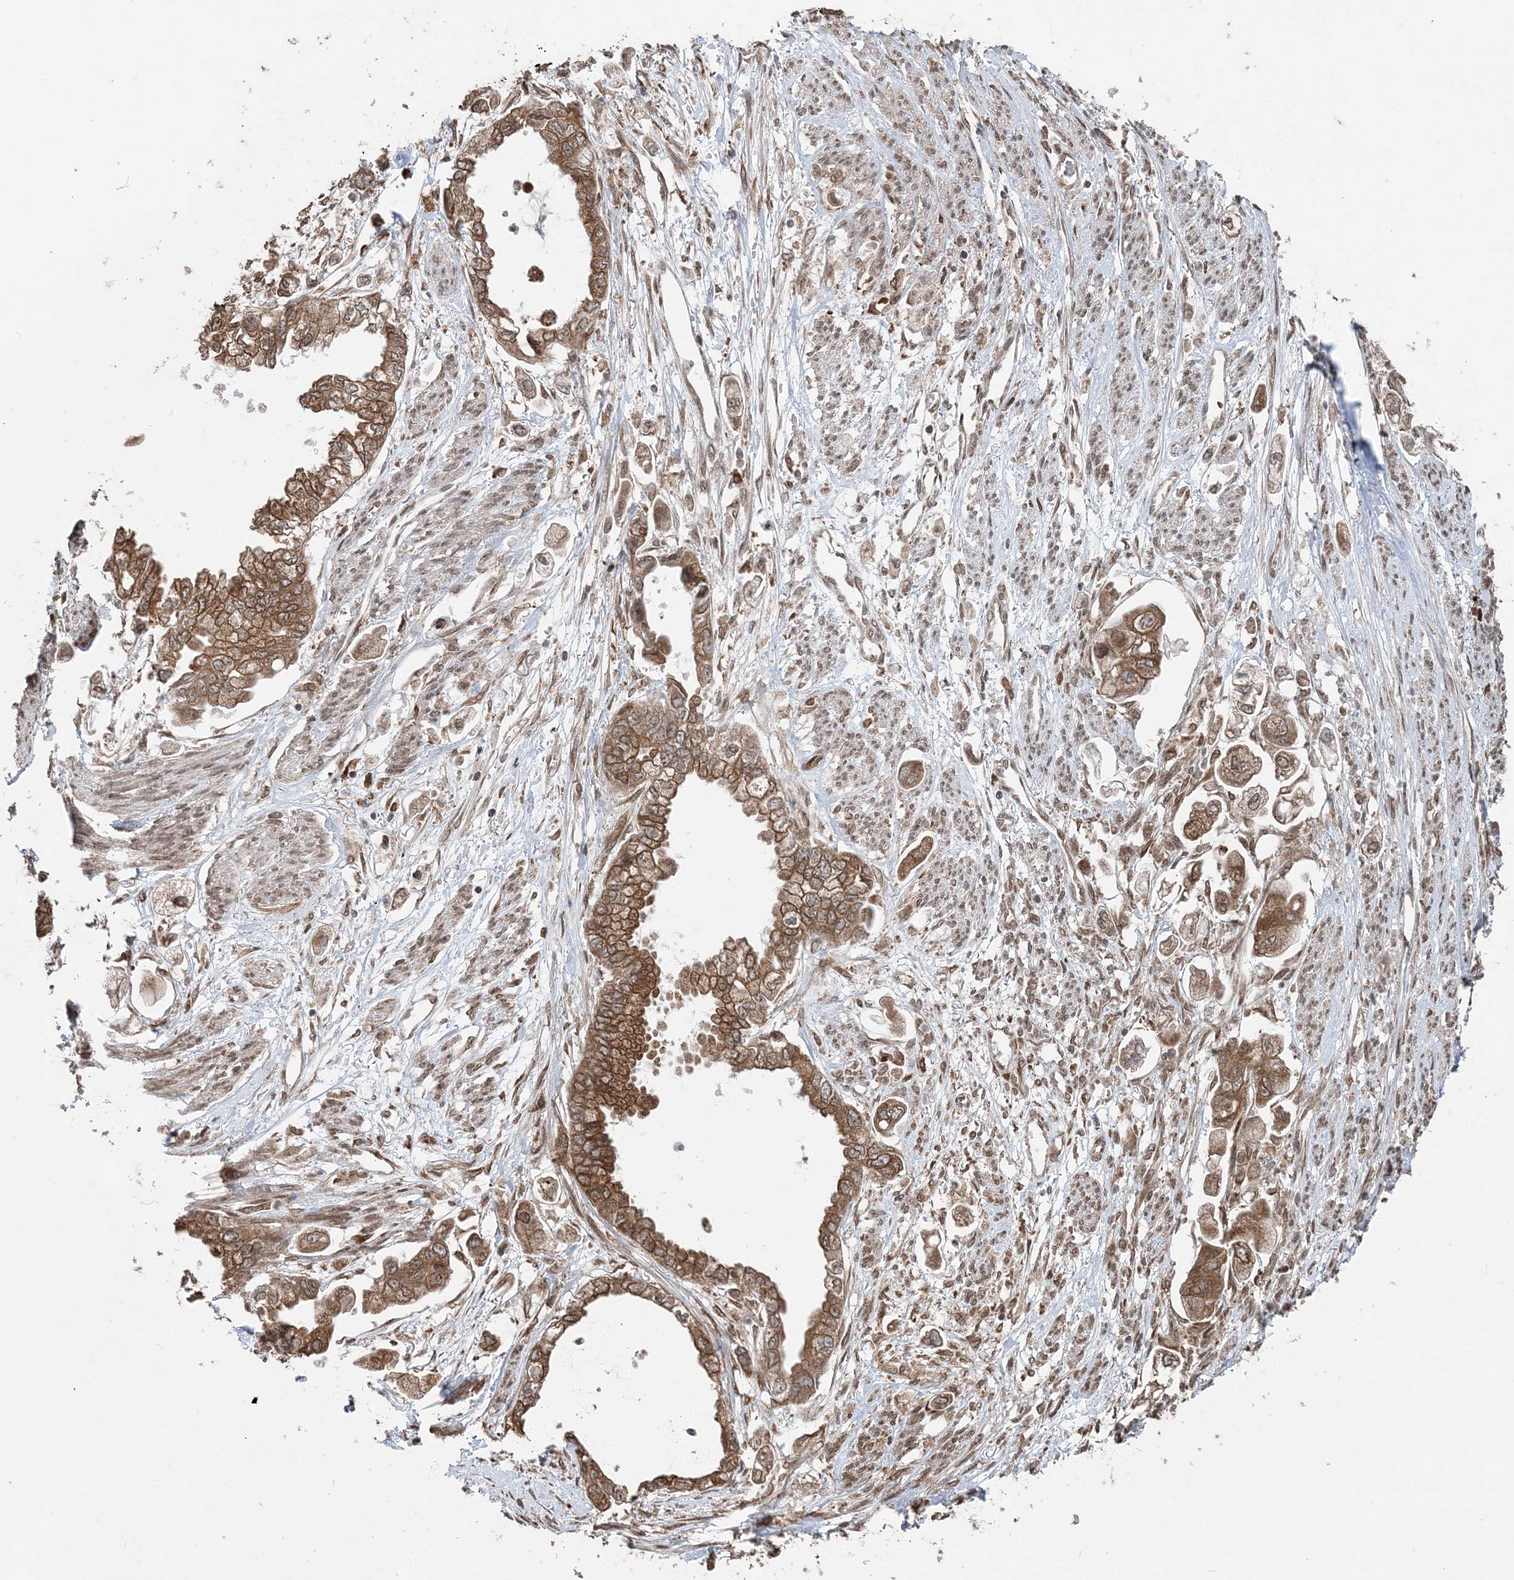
{"staining": {"intensity": "moderate", "quantity": ">75%", "location": "cytoplasmic/membranous"}, "tissue": "stomach cancer", "cell_type": "Tumor cells", "image_type": "cancer", "snomed": [{"axis": "morphology", "description": "Adenocarcinoma, NOS"}, {"axis": "topography", "description": "Stomach"}], "caption": "Stomach cancer (adenocarcinoma) stained with immunohistochemistry shows moderate cytoplasmic/membranous positivity in approximately >75% of tumor cells. Nuclei are stained in blue.", "gene": "TMED10", "patient": {"sex": "male", "age": 62}}